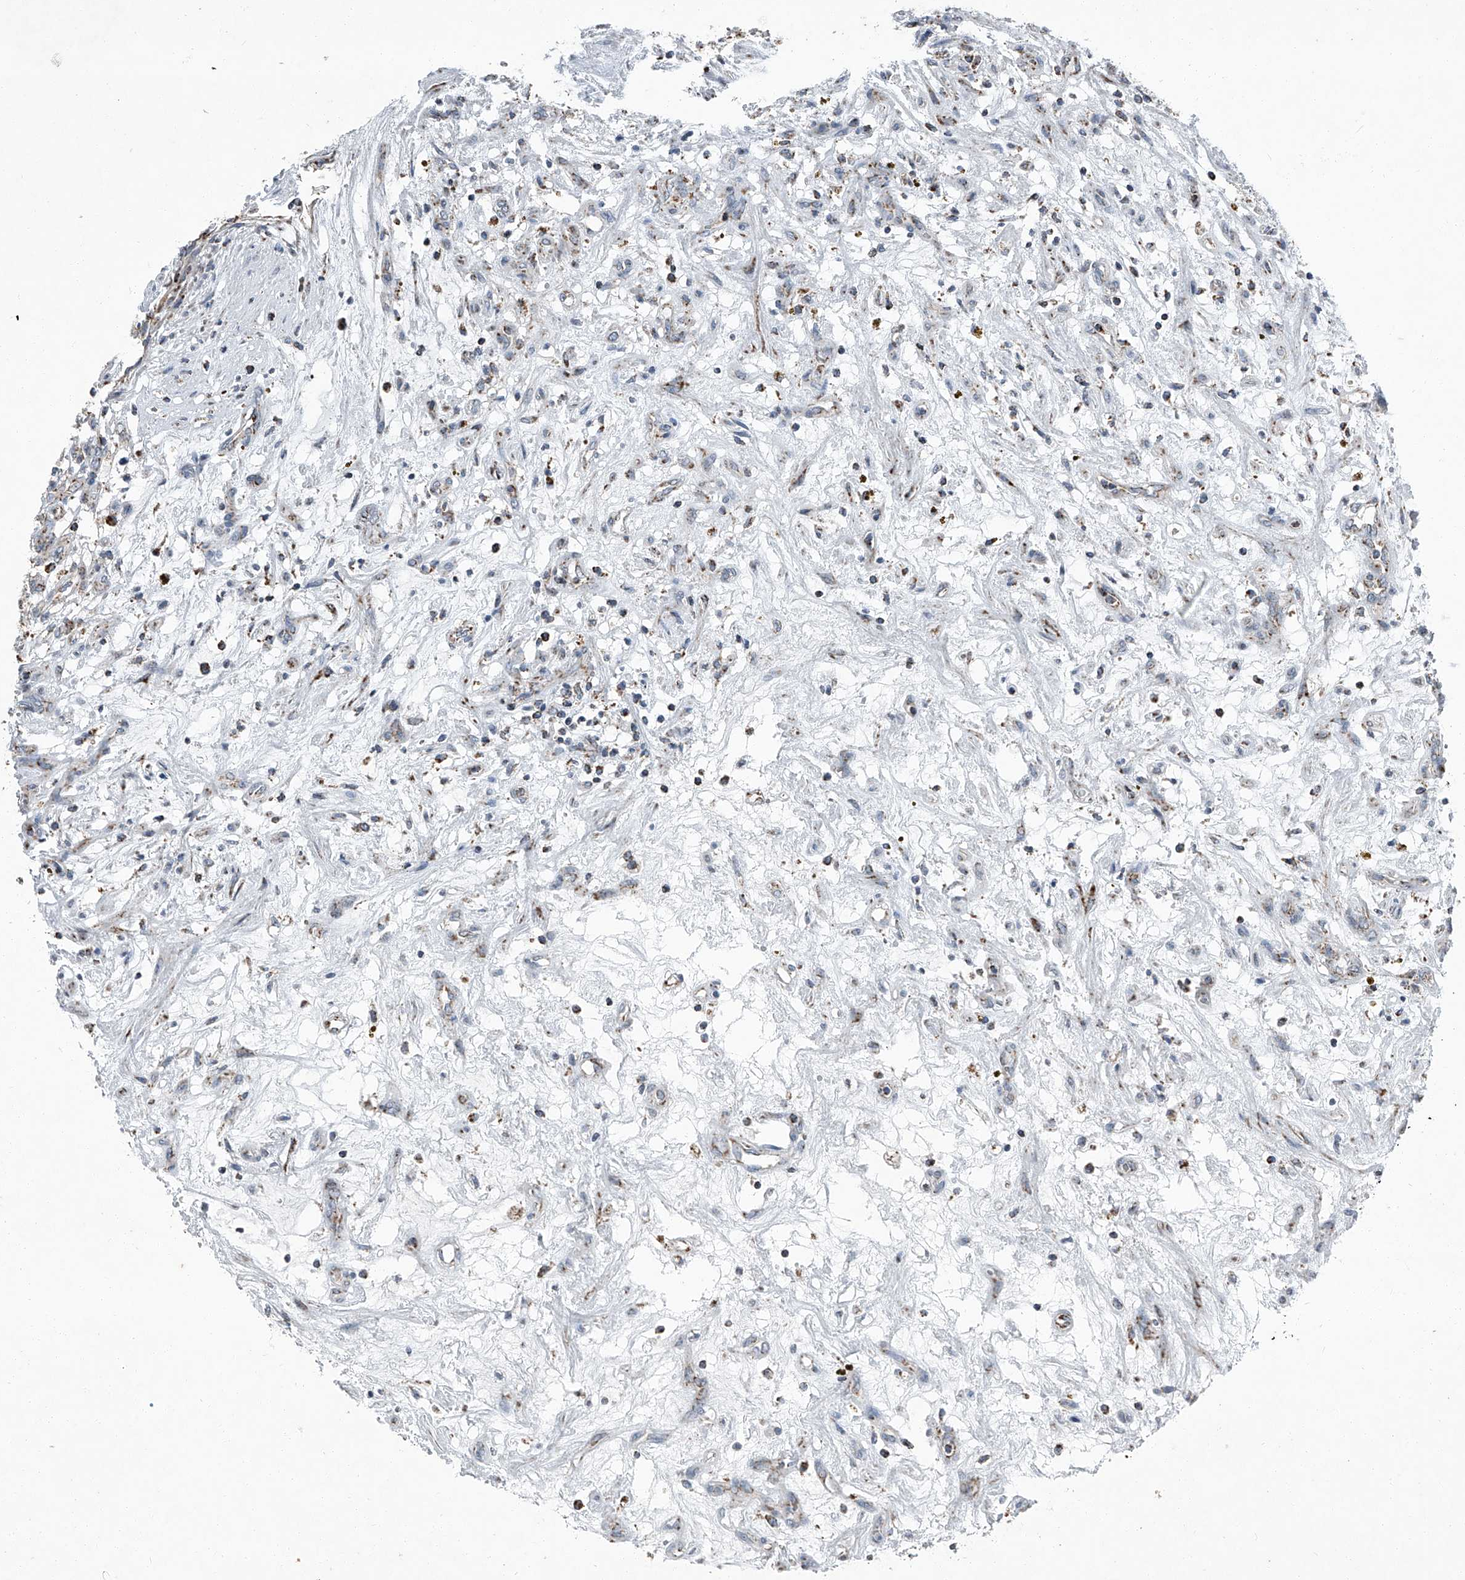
{"staining": {"intensity": "weak", "quantity": "25%-75%", "location": "cytoplasmic/membranous"}, "tissue": "renal cancer", "cell_type": "Tumor cells", "image_type": "cancer", "snomed": [{"axis": "morphology", "description": "Adenocarcinoma, NOS"}, {"axis": "topography", "description": "Kidney"}], "caption": "A low amount of weak cytoplasmic/membranous positivity is seen in approximately 25%-75% of tumor cells in renal cancer (adenocarcinoma) tissue. Using DAB (3,3'-diaminobenzidine) (brown) and hematoxylin (blue) stains, captured at high magnification using brightfield microscopy.", "gene": "CHRNA7", "patient": {"sex": "female", "age": 57}}